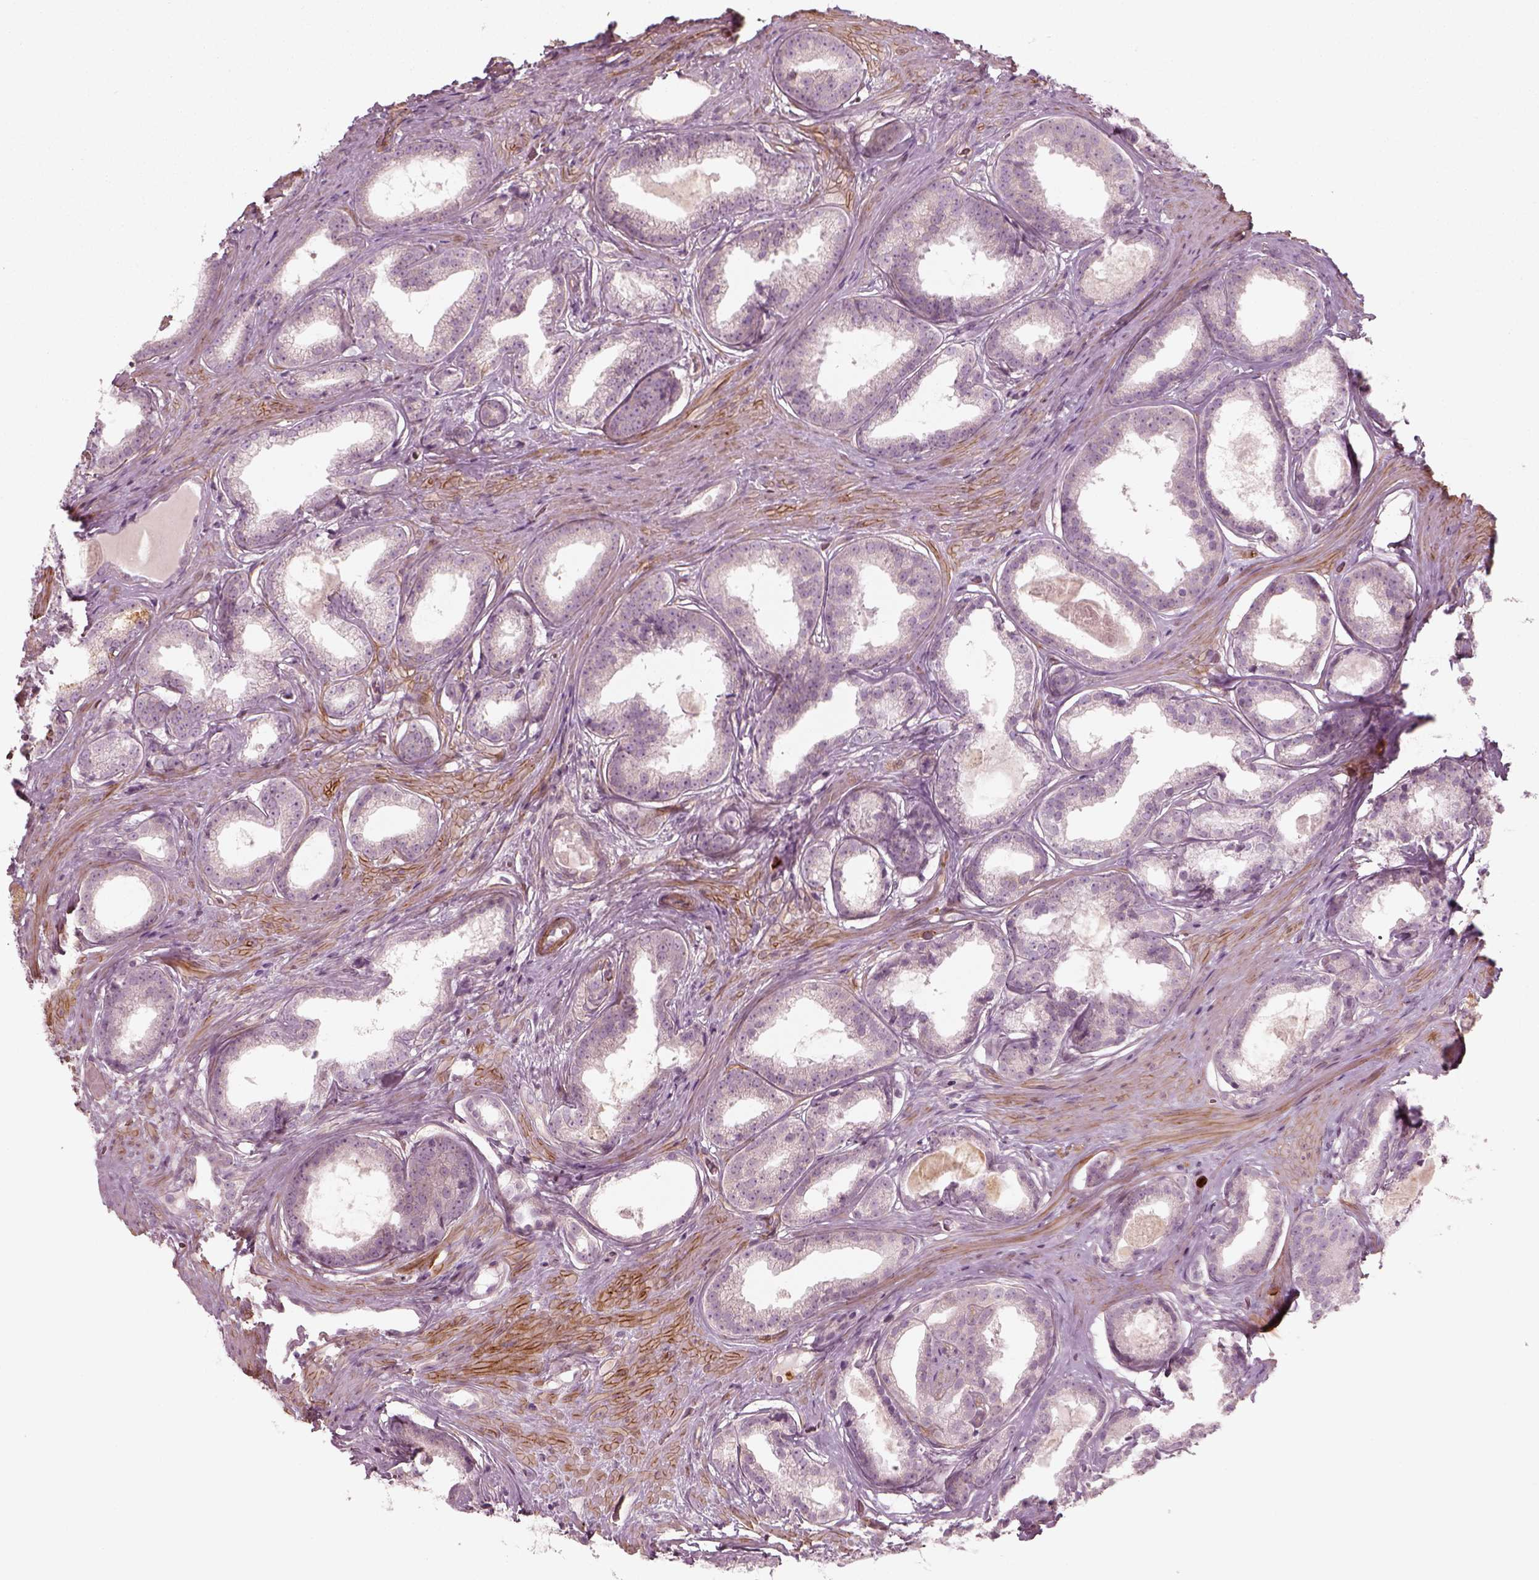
{"staining": {"intensity": "negative", "quantity": "none", "location": "none"}, "tissue": "prostate cancer", "cell_type": "Tumor cells", "image_type": "cancer", "snomed": [{"axis": "morphology", "description": "Adenocarcinoma, Low grade"}, {"axis": "topography", "description": "Prostate"}], "caption": "The IHC micrograph has no significant positivity in tumor cells of prostate cancer (low-grade adenocarcinoma) tissue.", "gene": "NPTN", "patient": {"sex": "male", "age": 65}}